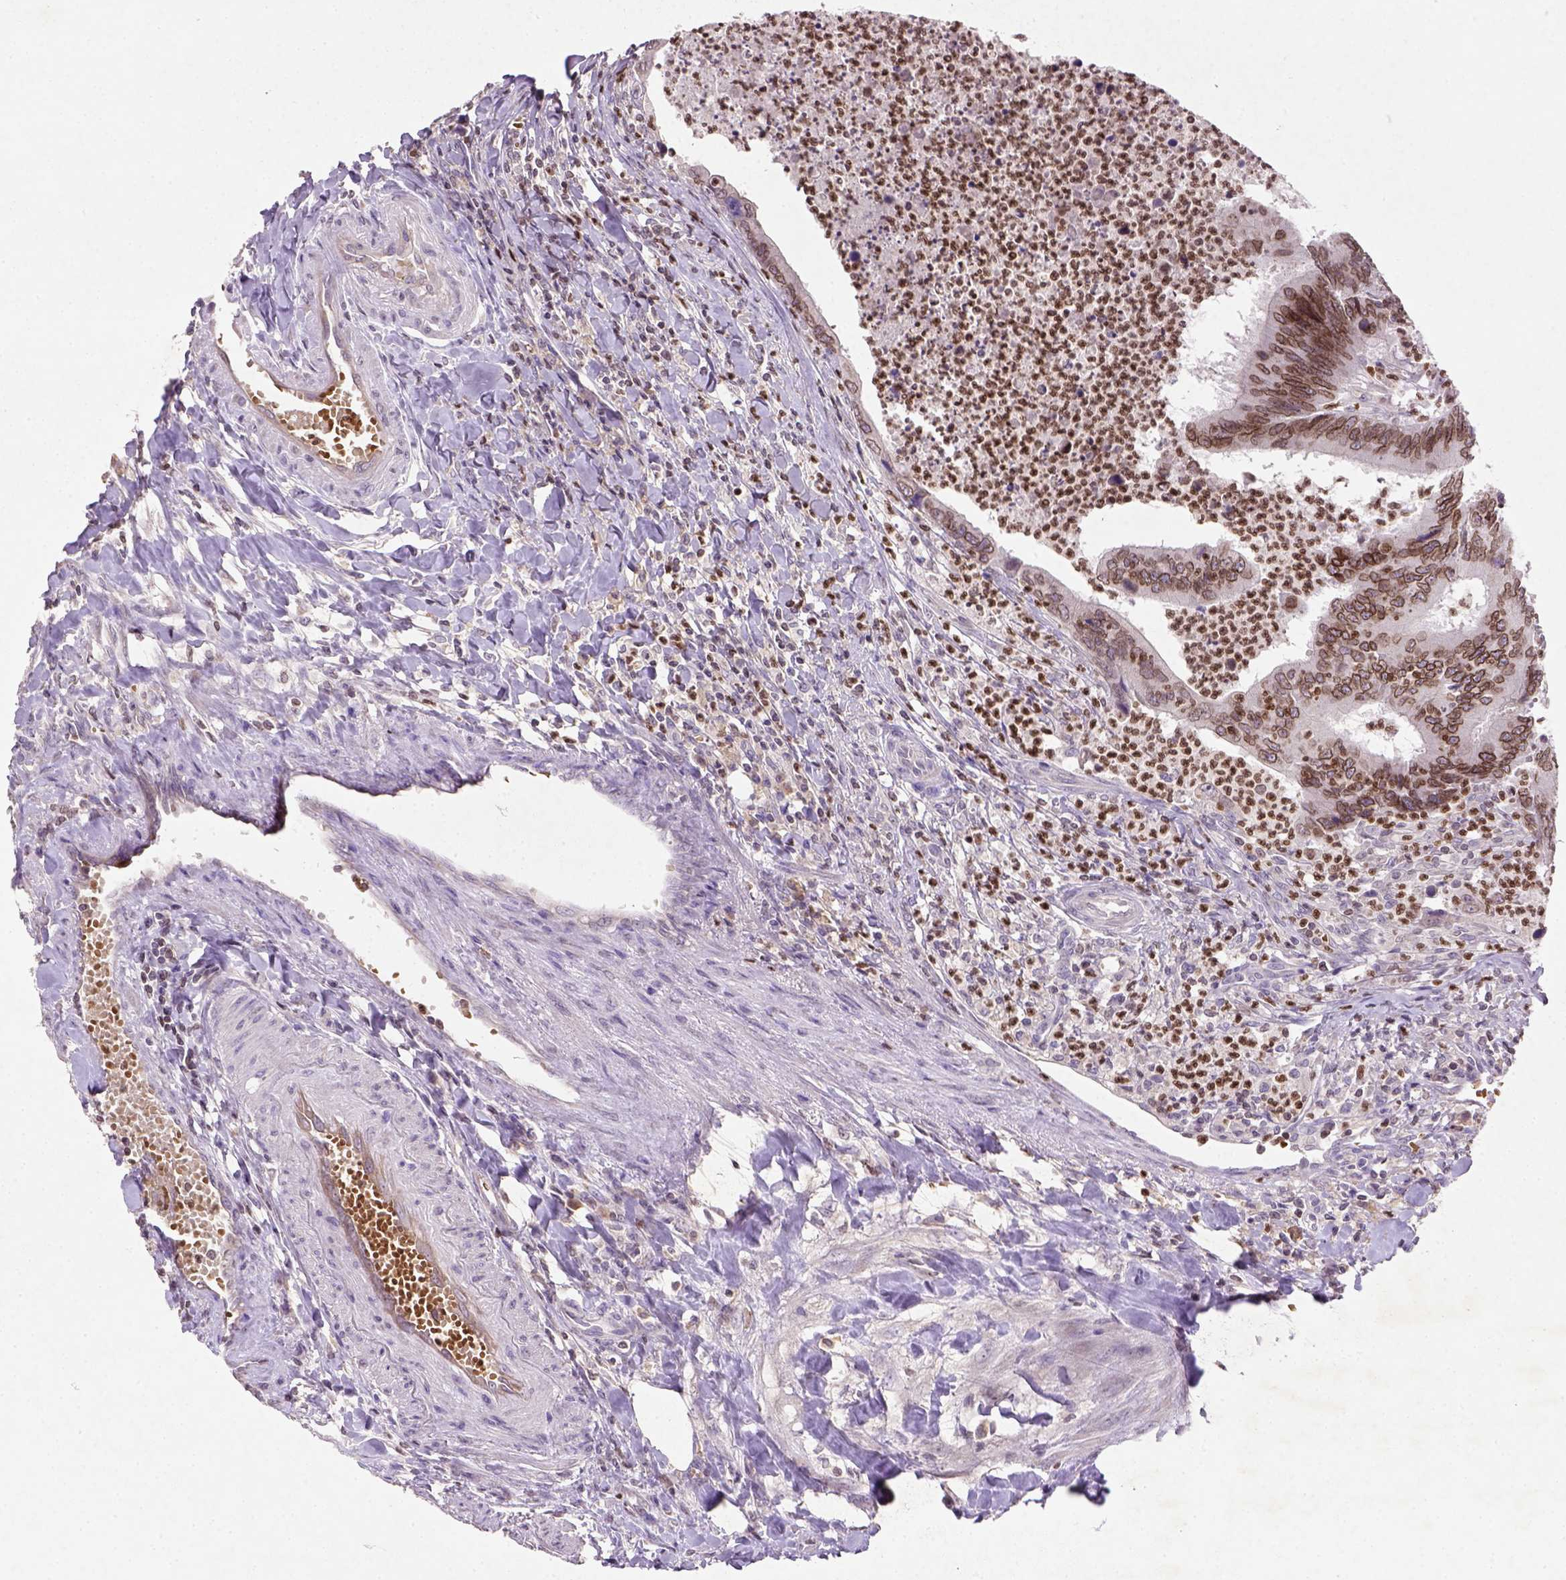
{"staining": {"intensity": "moderate", "quantity": ">75%", "location": "cytoplasmic/membranous,nuclear"}, "tissue": "colorectal cancer", "cell_type": "Tumor cells", "image_type": "cancer", "snomed": [{"axis": "morphology", "description": "Adenocarcinoma, NOS"}, {"axis": "topography", "description": "Colon"}], "caption": "This histopathology image shows IHC staining of human colorectal cancer (adenocarcinoma), with medium moderate cytoplasmic/membranous and nuclear staining in approximately >75% of tumor cells.", "gene": "NUDT3", "patient": {"sex": "female", "age": 67}}